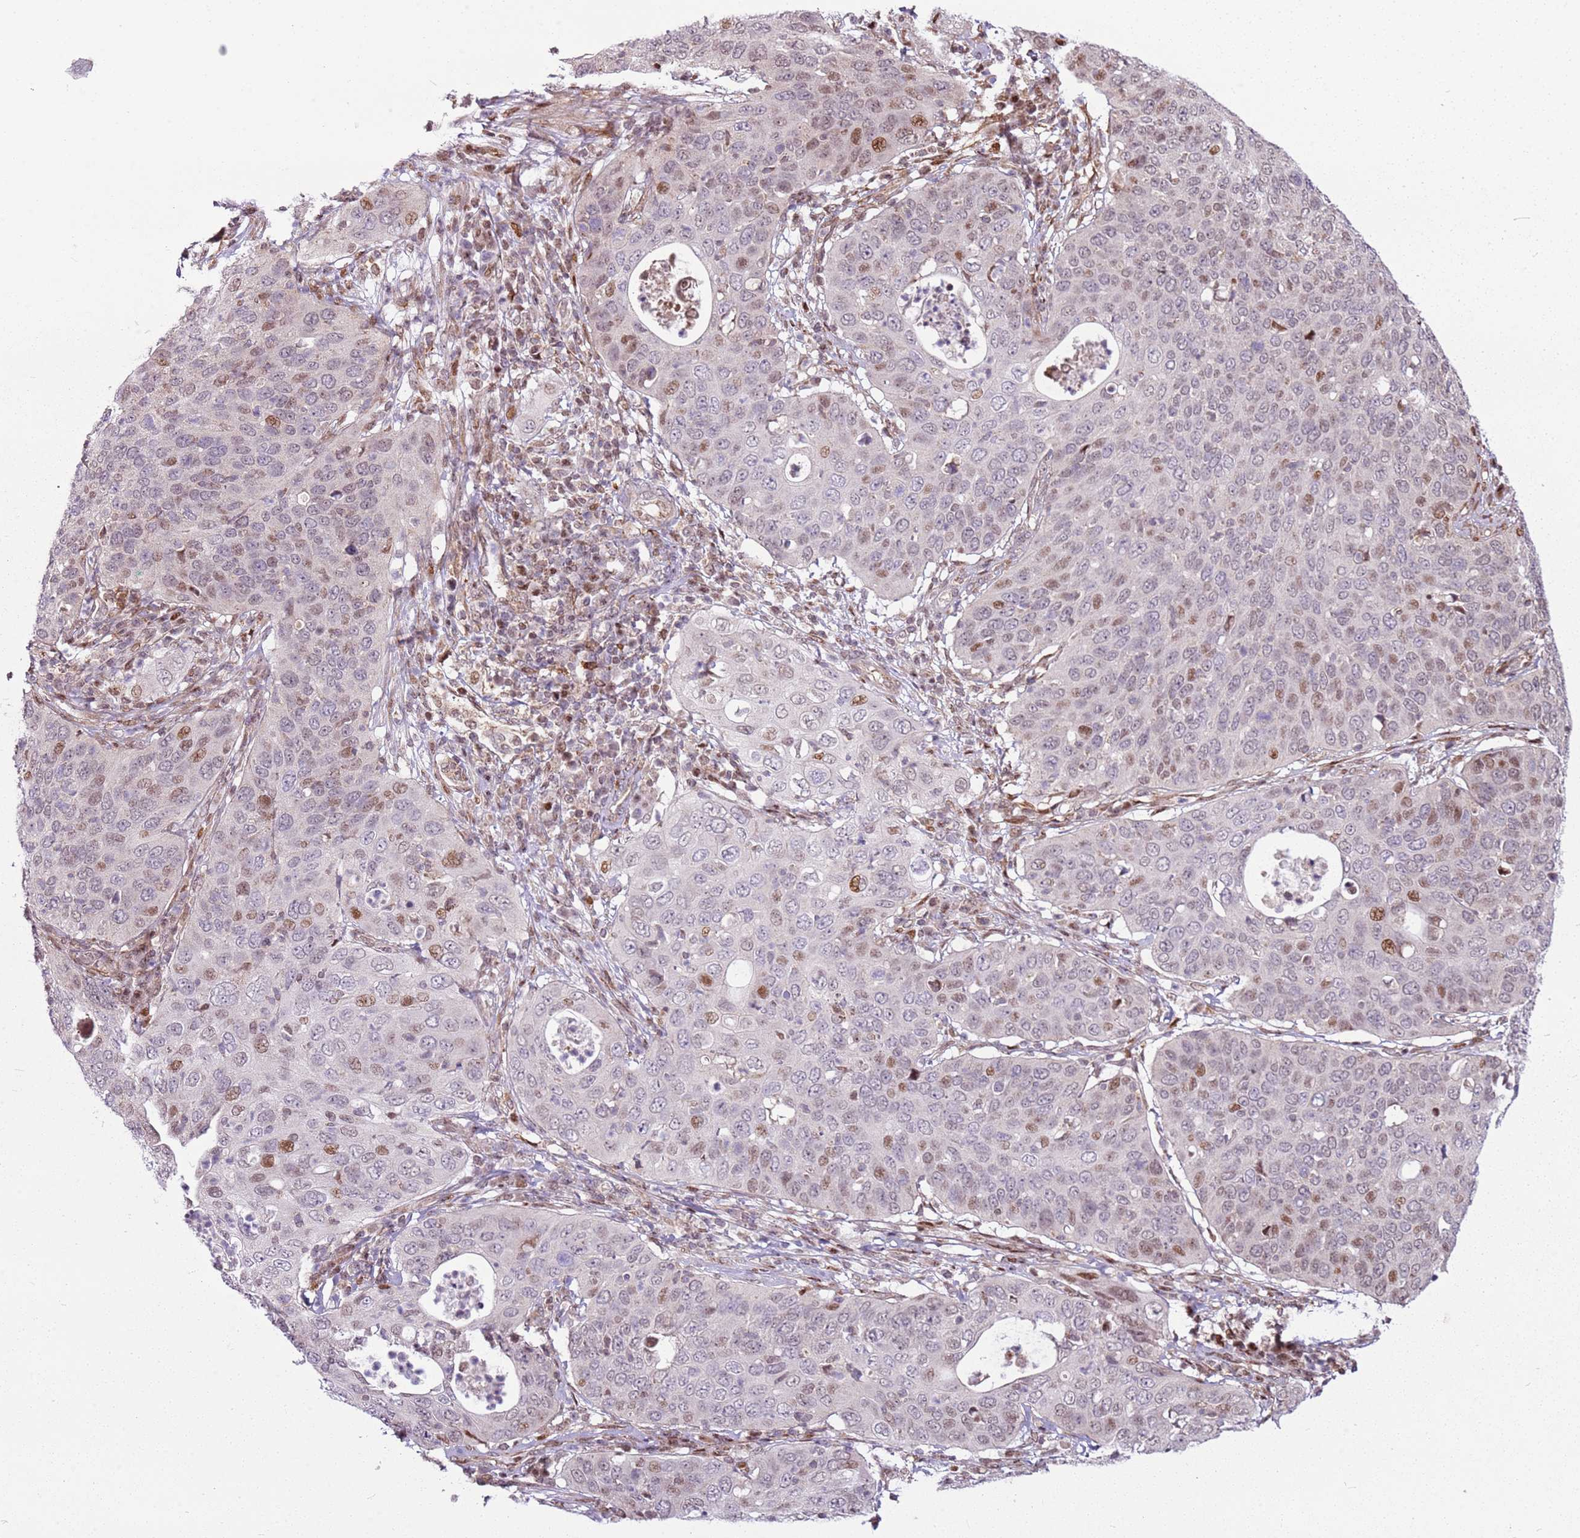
{"staining": {"intensity": "moderate", "quantity": "<25%", "location": "nuclear"}, "tissue": "cervical cancer", "cell_type": "Tumor cells", "image_type": "cancer", "snomed": [{"axis": "morphology", "description": "Squamous cell carcinoma, NOS"}, {"axis": "topography", "description": "Cervix"}], "caption": "Immunohistochemical staining of cervical cancer (squamous cell carcinoma) exhibits moderate nuclear protein expression in about <25% of tumor cells. The staining was performed using DAB (3,3'-diaminobenzidine), with brown indicating positive protein expression. Nuclei are stained blue with hematoxylin.", "gene": "PCTP", "patient": {"sex": "female", "age": 36}}